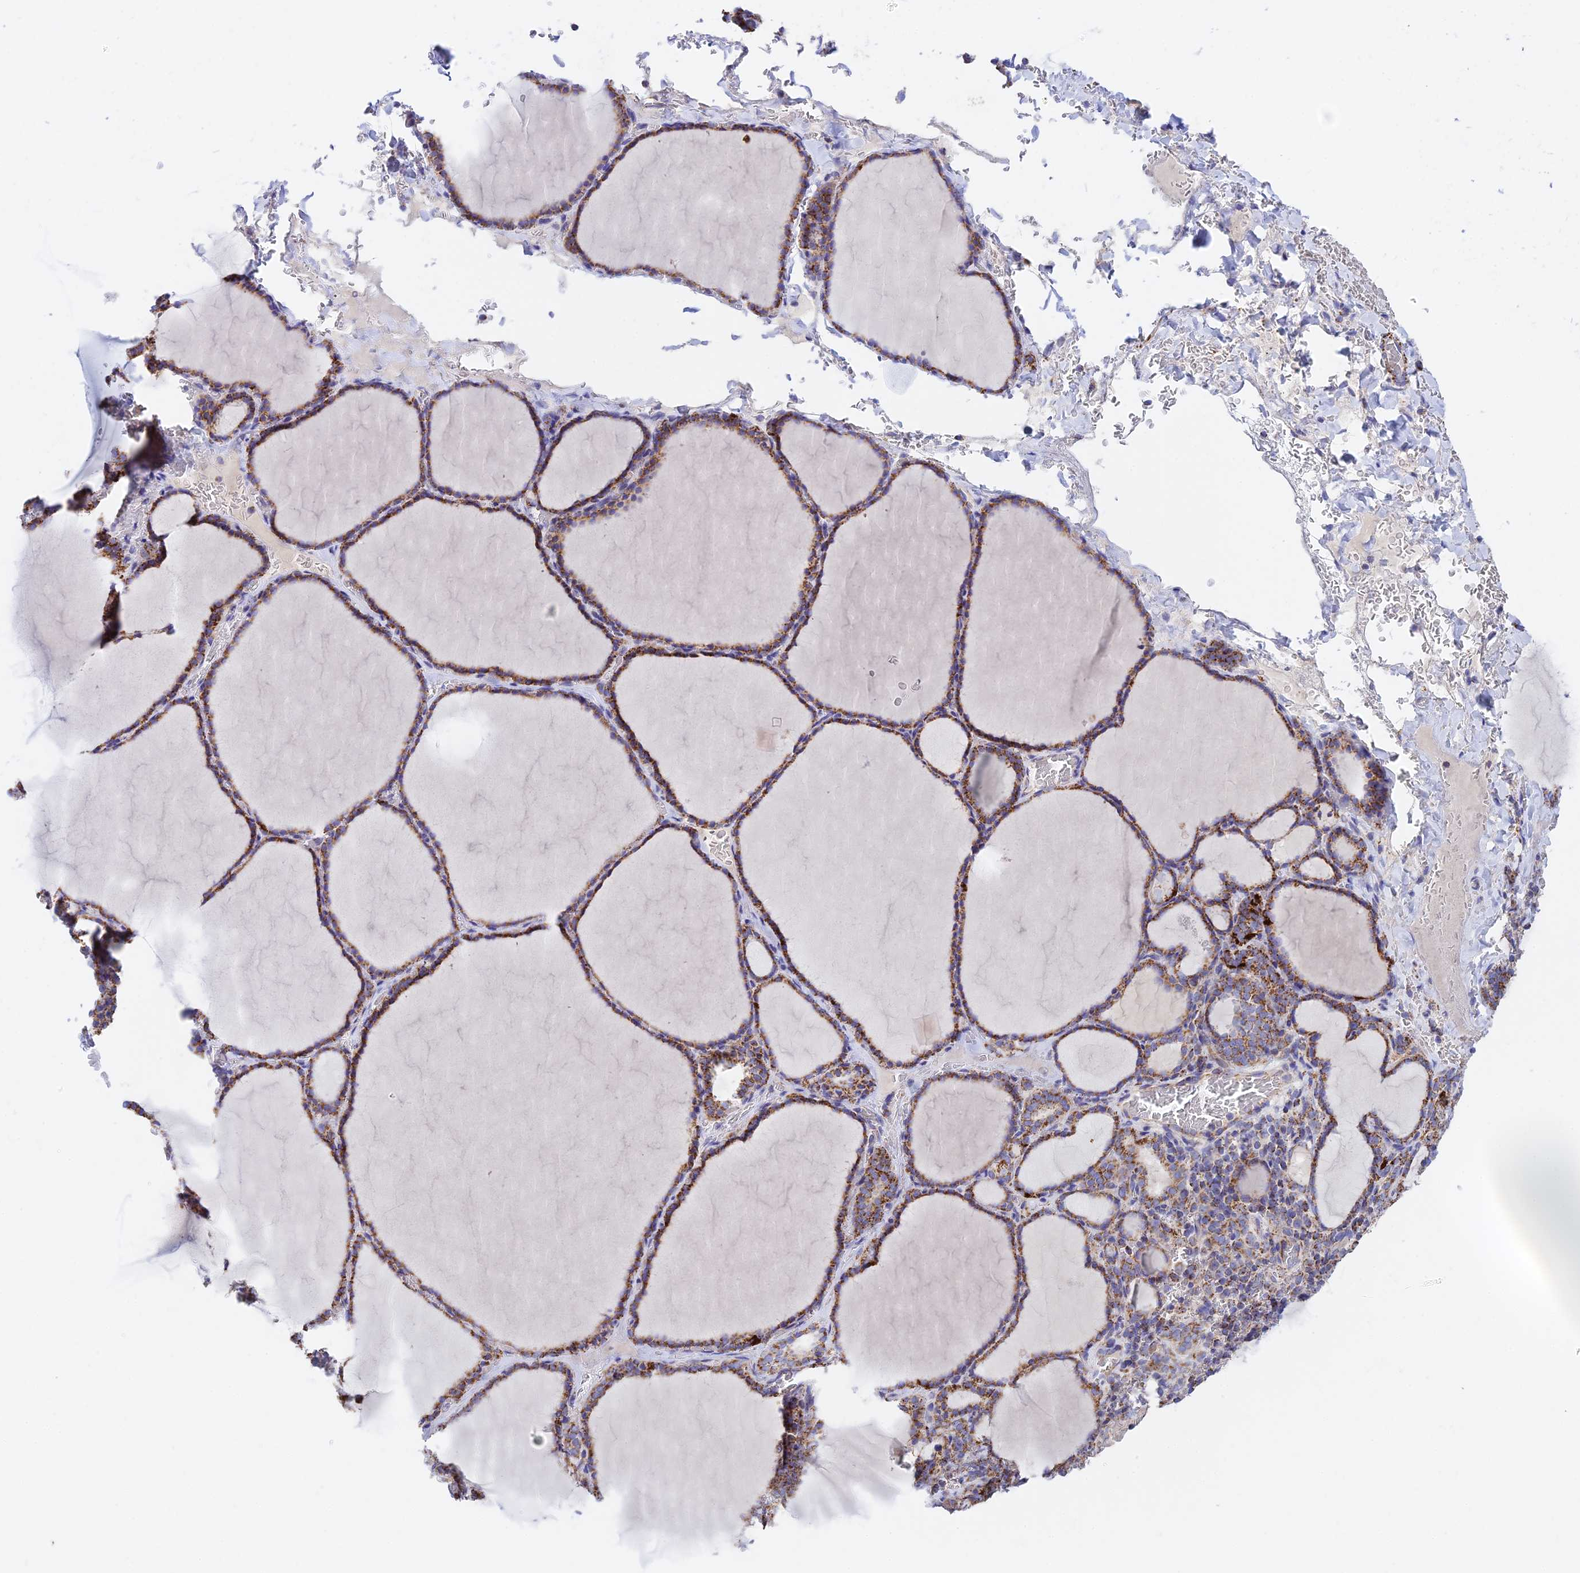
{"staining": {"intensity": "moderate", "quantity": ">75%", "location": "cytoplasmic/membranous"}, "tissue": "thyroid gland", "cell_type": "Glandular cells", "image_type": "normal", "snomed": [{"axis": "morphology", "description": "Normal tissue, NOS"}, {"axis": "topography", "description": "Thyroid gland"}], "caption": "IHC image of unremarkable thyroid gland stained for a protein (brown), which reveals medium levels of moderate cytoplasmic/membranous staining in approximately >75% of glandular cells.", "gene": "HSDL2", "patient": {"sex": "female", "age": 39}}